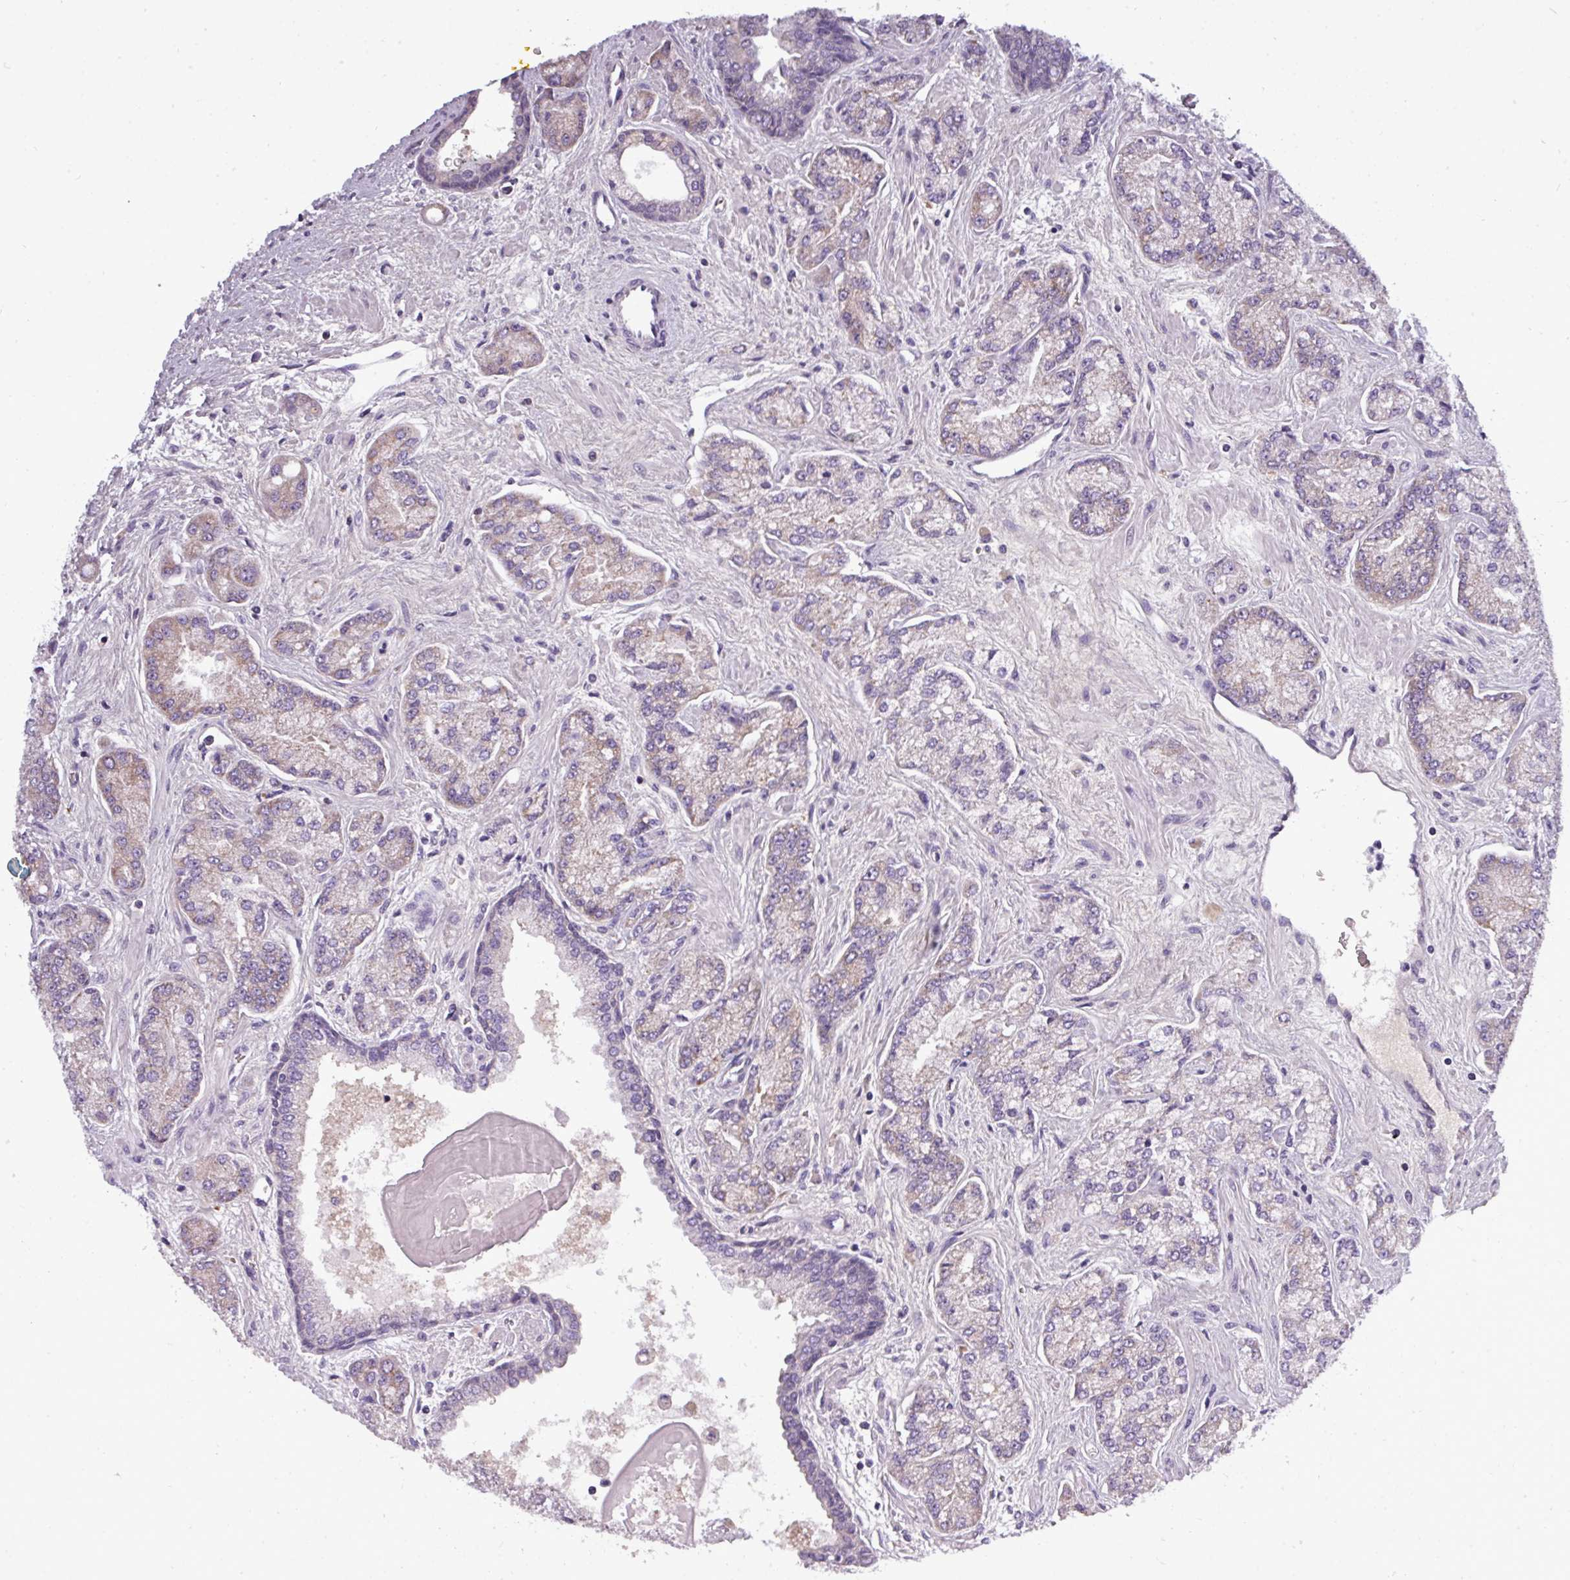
{"staining": {"intensity": "weak", "quantity": "25%-75%", "location": "cytoplasmic/membranous"}, "tissue": "prostate cancer", "cell_type": "Tumor cells", "image_type": "cancer", "snomed": [{"axis": "morphology", "description": "Adenocarcinoma, High grade"}, {"axis": "topography", "description": "Prostate"}], "caption": "Weak cytoplasmic/membranous protein staining is seen in approximately 25%-75% of tumor cells in prostate cancer. (brown staining indicates protein expression, while blue staining denotes nuclei).", "gene": "DNAAF9", "patient": {"sex": "male", "age": 68}}